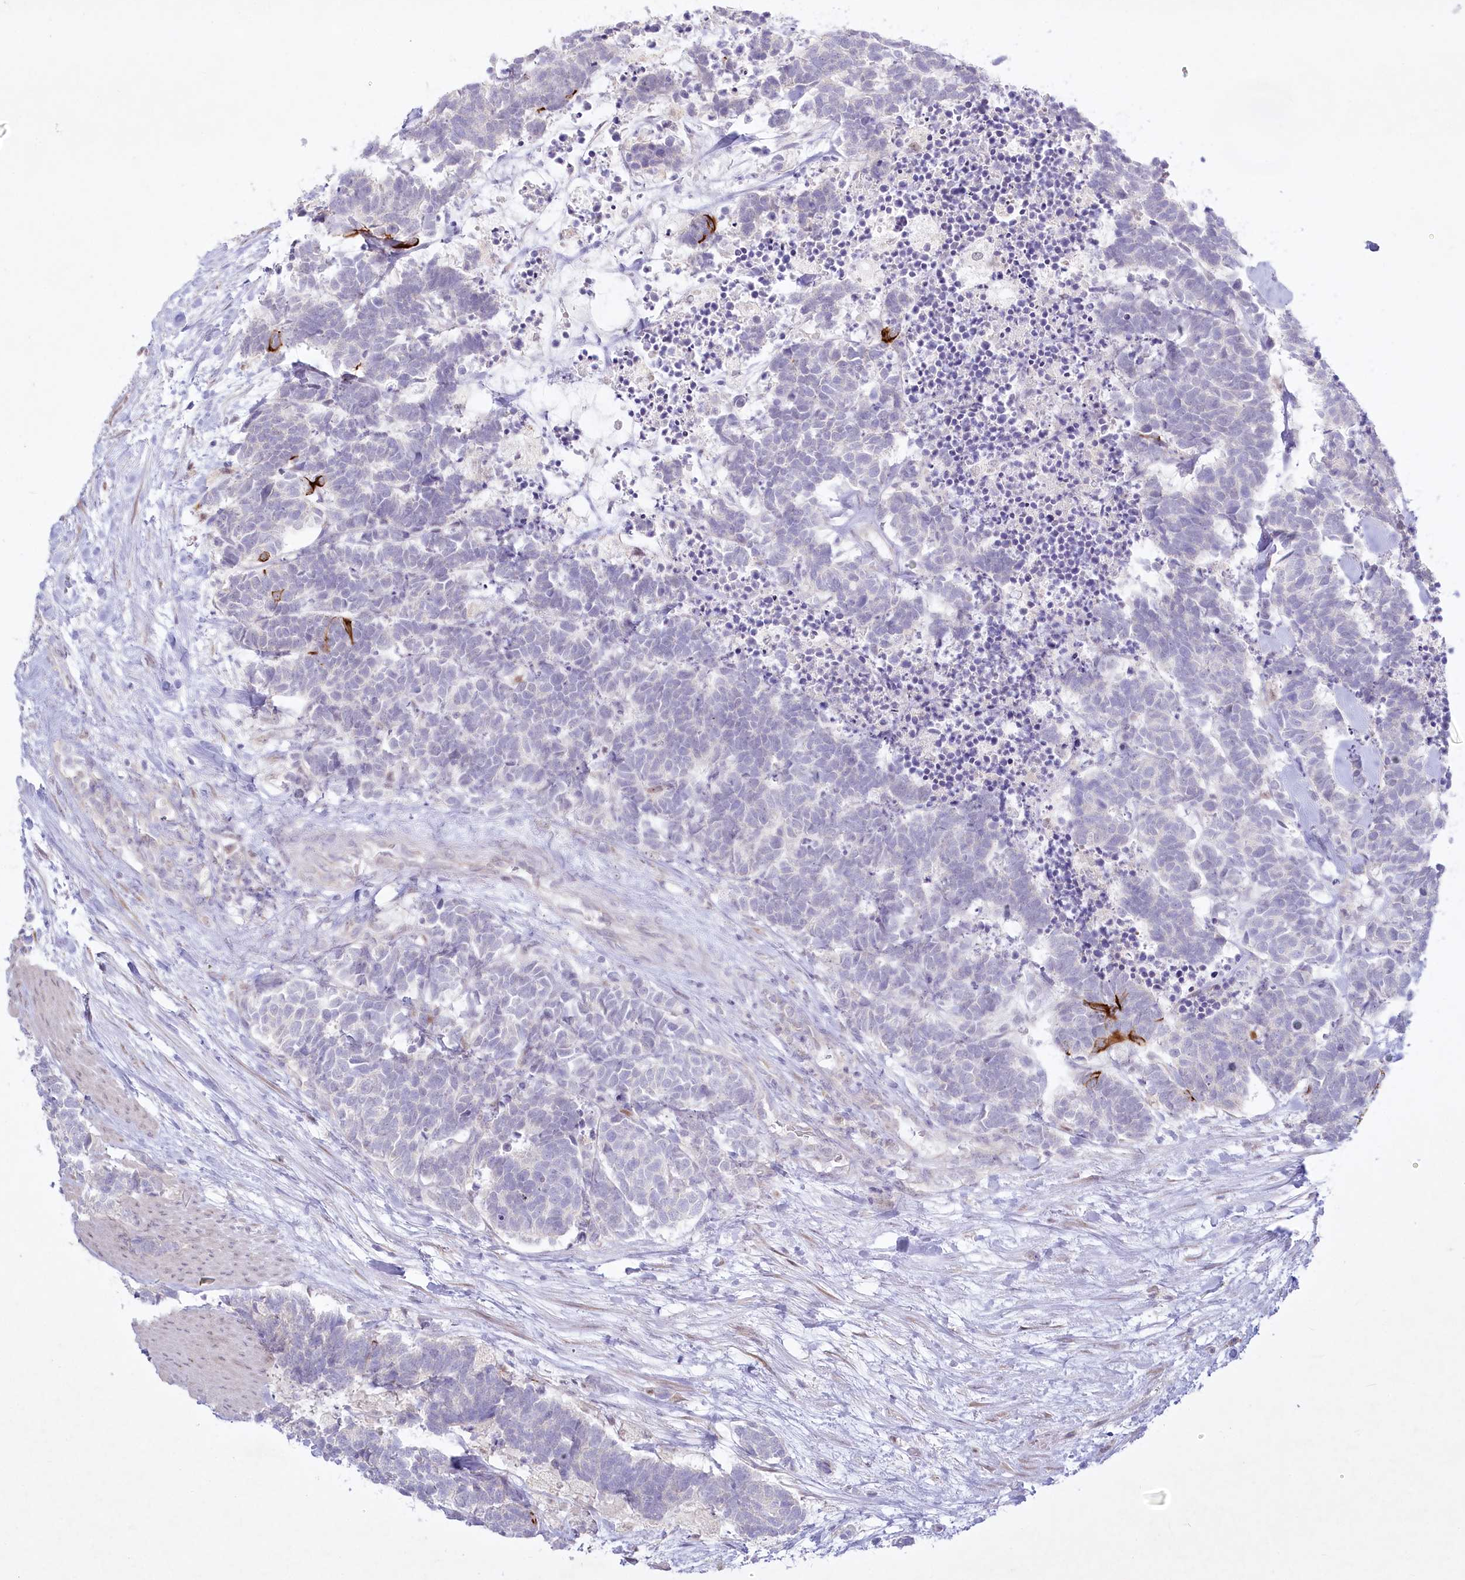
{"staining": {"intensity": "negative", "quantity": "none", "location": "none"}, "tissue": "carcinoid", "cell_type": "Tumor cells", "image_type": "cancer", "snomed": [{"axis": "morphology", "description": "Carcinoma, NOS"}, {"axis": "morphology", "description": "Carcinoid, malignant, NOS"}, {"axis": "topography", "description": "Urinary bladder"}], "caption": "DAB immunohistochemical staining of human carcinoid displays no significant expression in tumor cells.", "gene": "ABITRAM", "patient": {"sex": "male", "age": 57}}